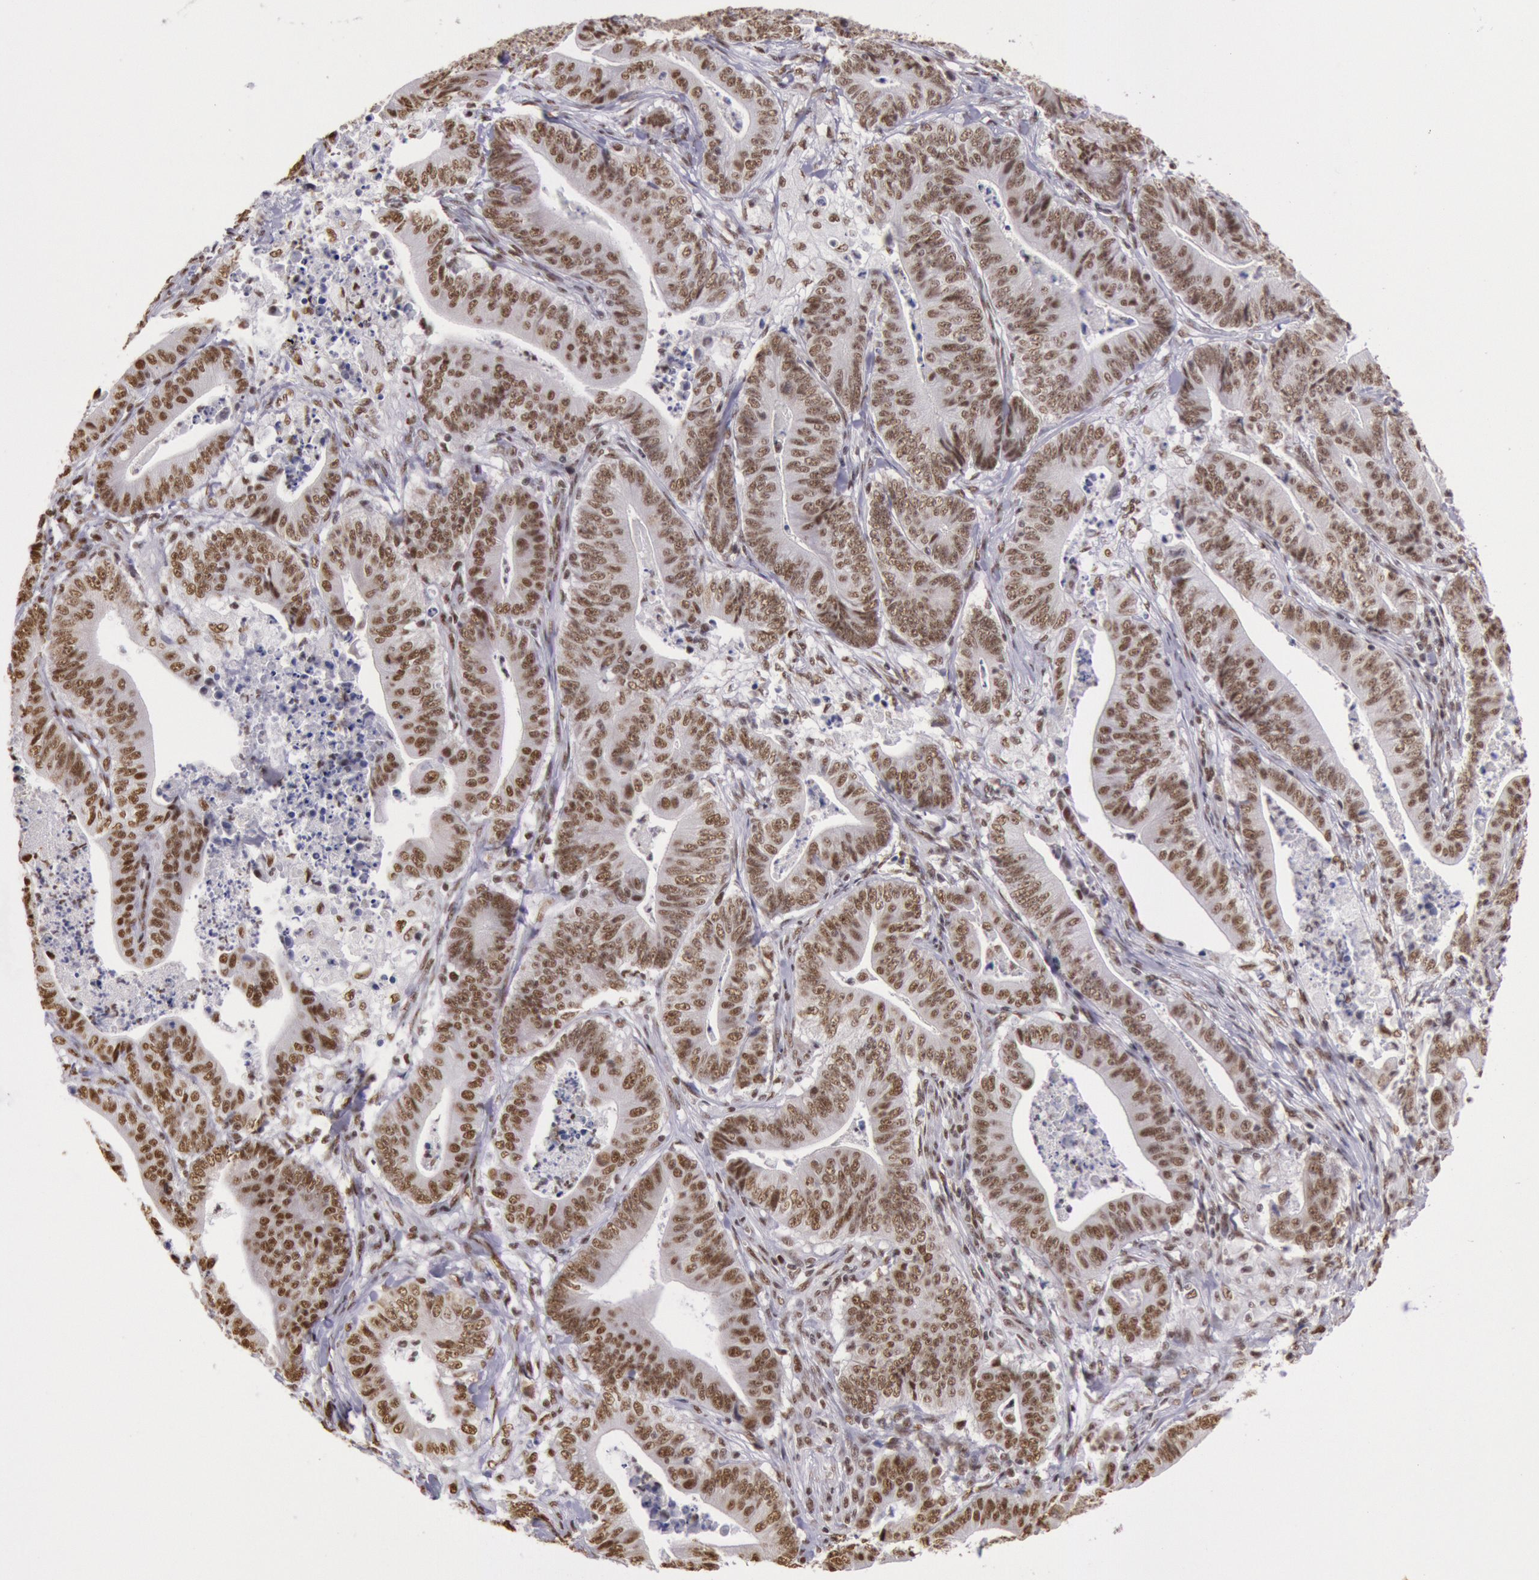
{"staining": {"intensity": "moderate", "quantity": ">75%", "location": "nuclear"}, "tissue": "stomach cancer", "cell_type": "Tumor cells", "image_type": "cancer", "snomed": [{"axis": "morphology", "description": "Adenocarcinoma, NOS"}, {"axis": "topography", "description": "Stomach, lower"}], "caption": "IHC (DAB (3,3'-diaminobenzidine)) staining of human adenocarcinoma (stomach) demonstrates moderate nuclear protein expression in about >75% of tumor cells.", "gene": "HNRNPH2", "patient": {"sex": "female", "age": 86}}